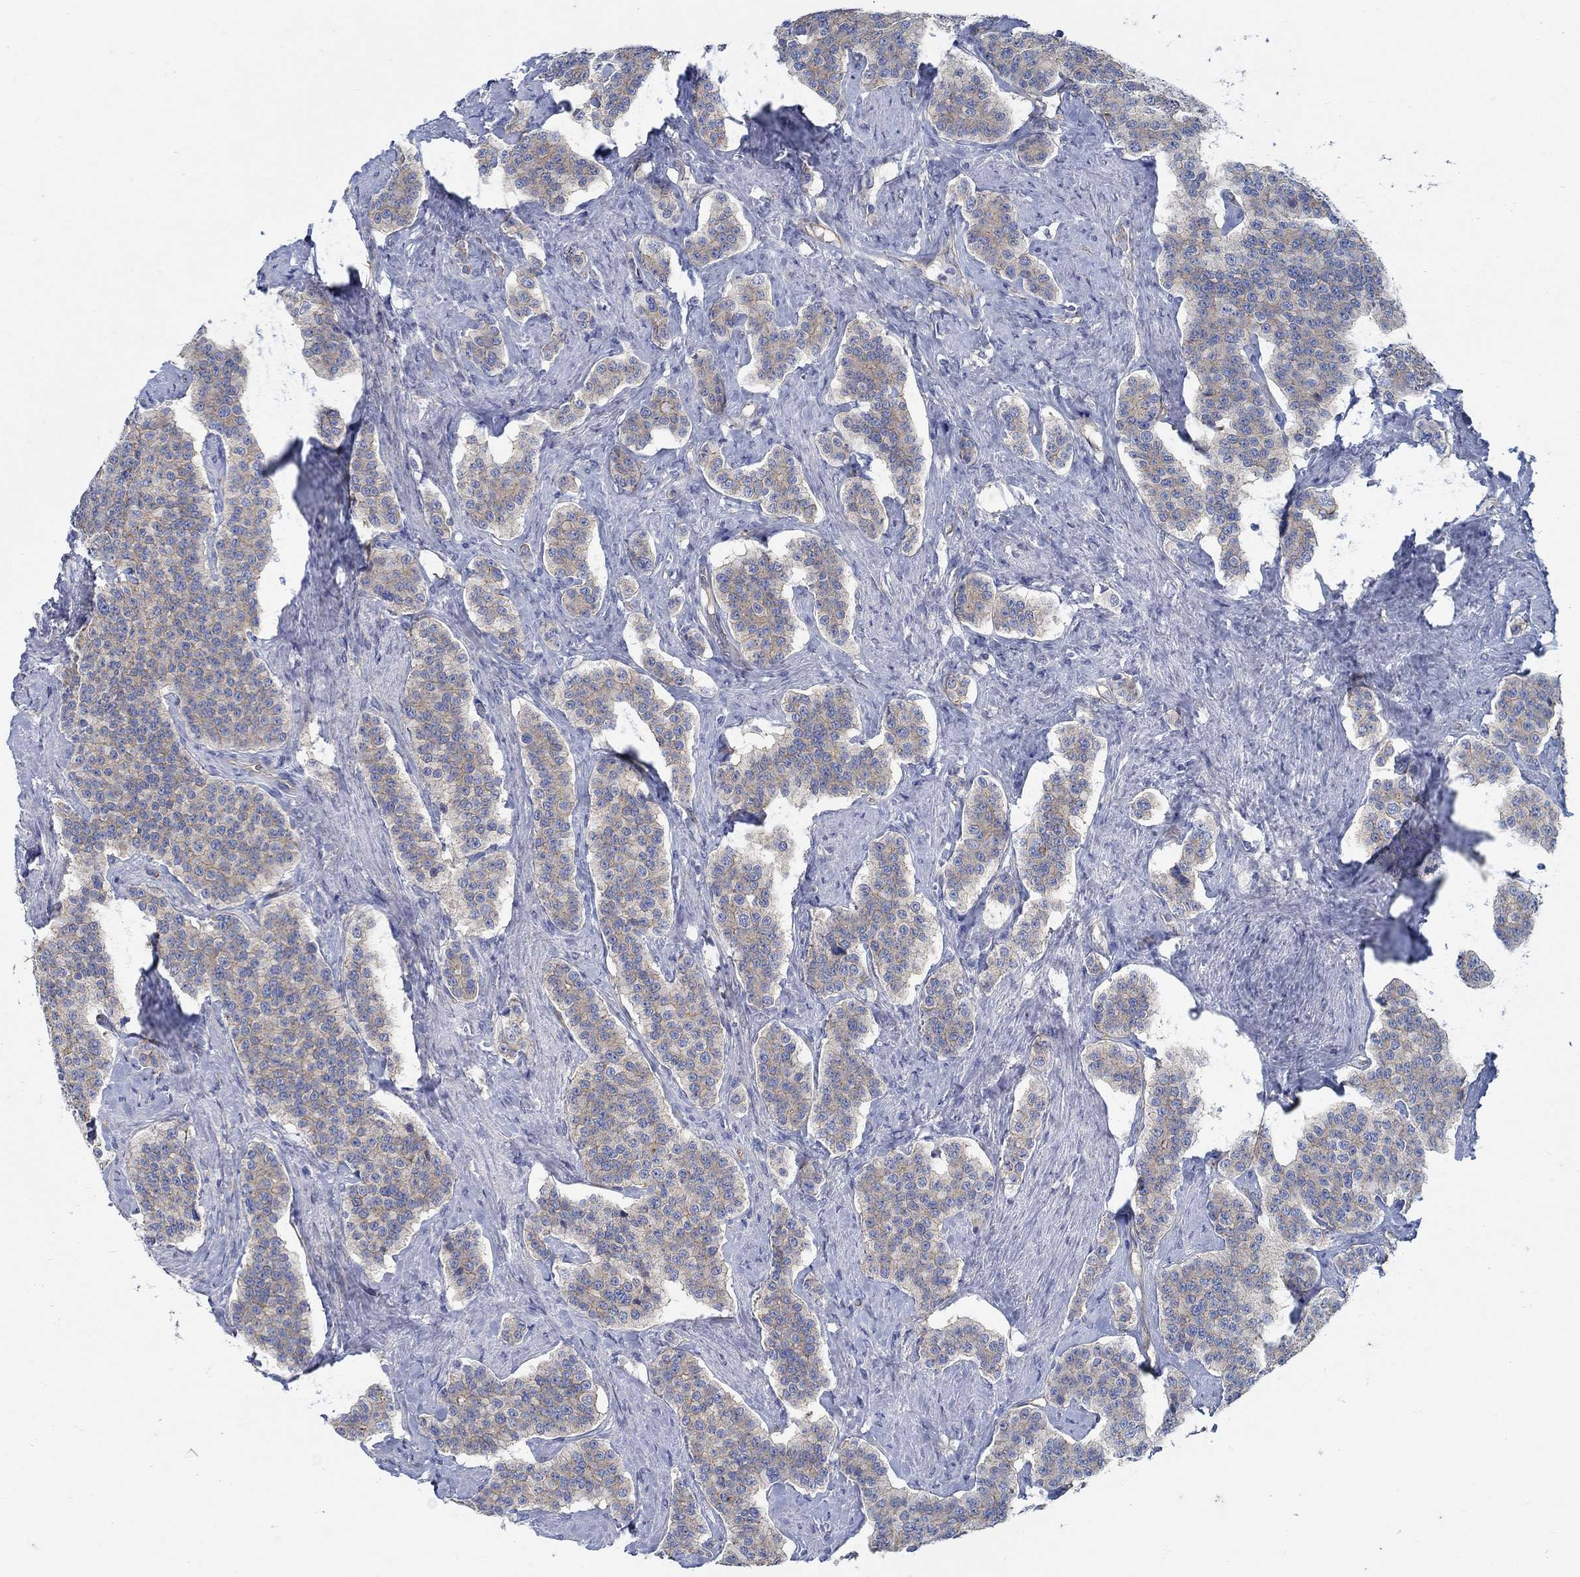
{"staining": {"intensity": "weak", "quantity": "<25%", "location": "cytoplasmic/membranous"}, "tissue": "carcinoid", "cell_type": "Tumor cells", "image_type": "cancer", "snomed": [{"axis": "morphology", "description": "Carcinoid, malignant, NOS"}, {"axis": "topography", "description": "Small intestine"}], "caption": "A histopathology image of carcinoid (malignant) stained for a protein shows no brown staining in tumor cells. (DAB (3,3'-diaminobenzidine) IHC with hematoxylin counter stain).", "gene": "TMEM198", "patient": {"sex": "female", "age": 58}}